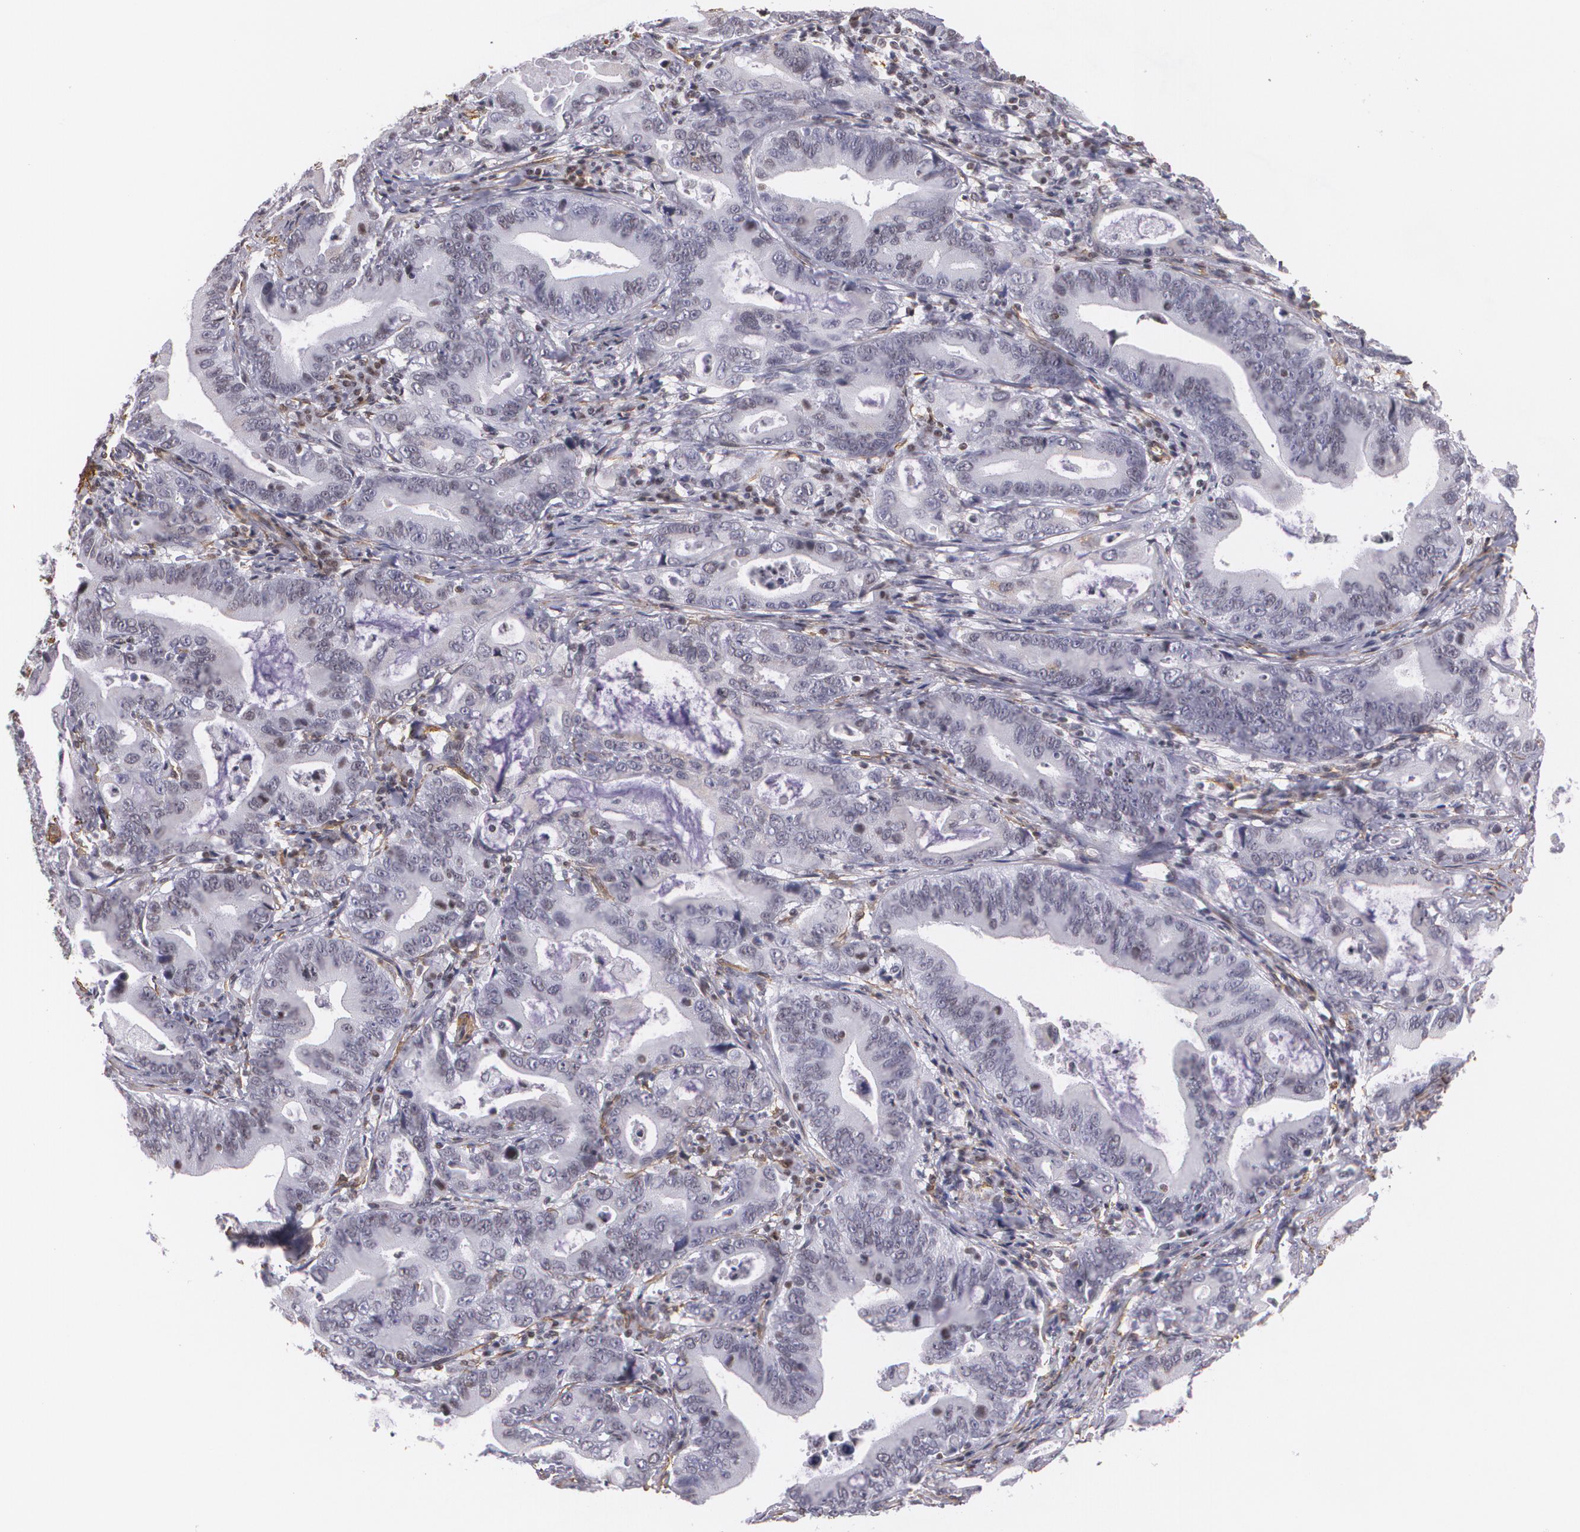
{"staining": {"intensity": "negative", "quantity": "none", "location": "none"}, "tissue": "stomach cancer", "cell_type": "Tumor cells", "image_type": "cancer", "snomed": [{"axis": "morphology", "description": "Adenocarcinoma, NOS"}, {"axis": "topography", "description": "Stomach, upper"}], "caption": "Immunohistochemistry of human stomach cancer (adenocarcinoma) reveals no expression in tumor cells. Brightfield microscopy of immunohistochemistry stained with DAB (3,3'-diaminobenzidine) (brown) and hematoxylin (blue), captured at high magnification.", "gene": "VAMP1", "patient": {"sex": "male", "age": 63}}